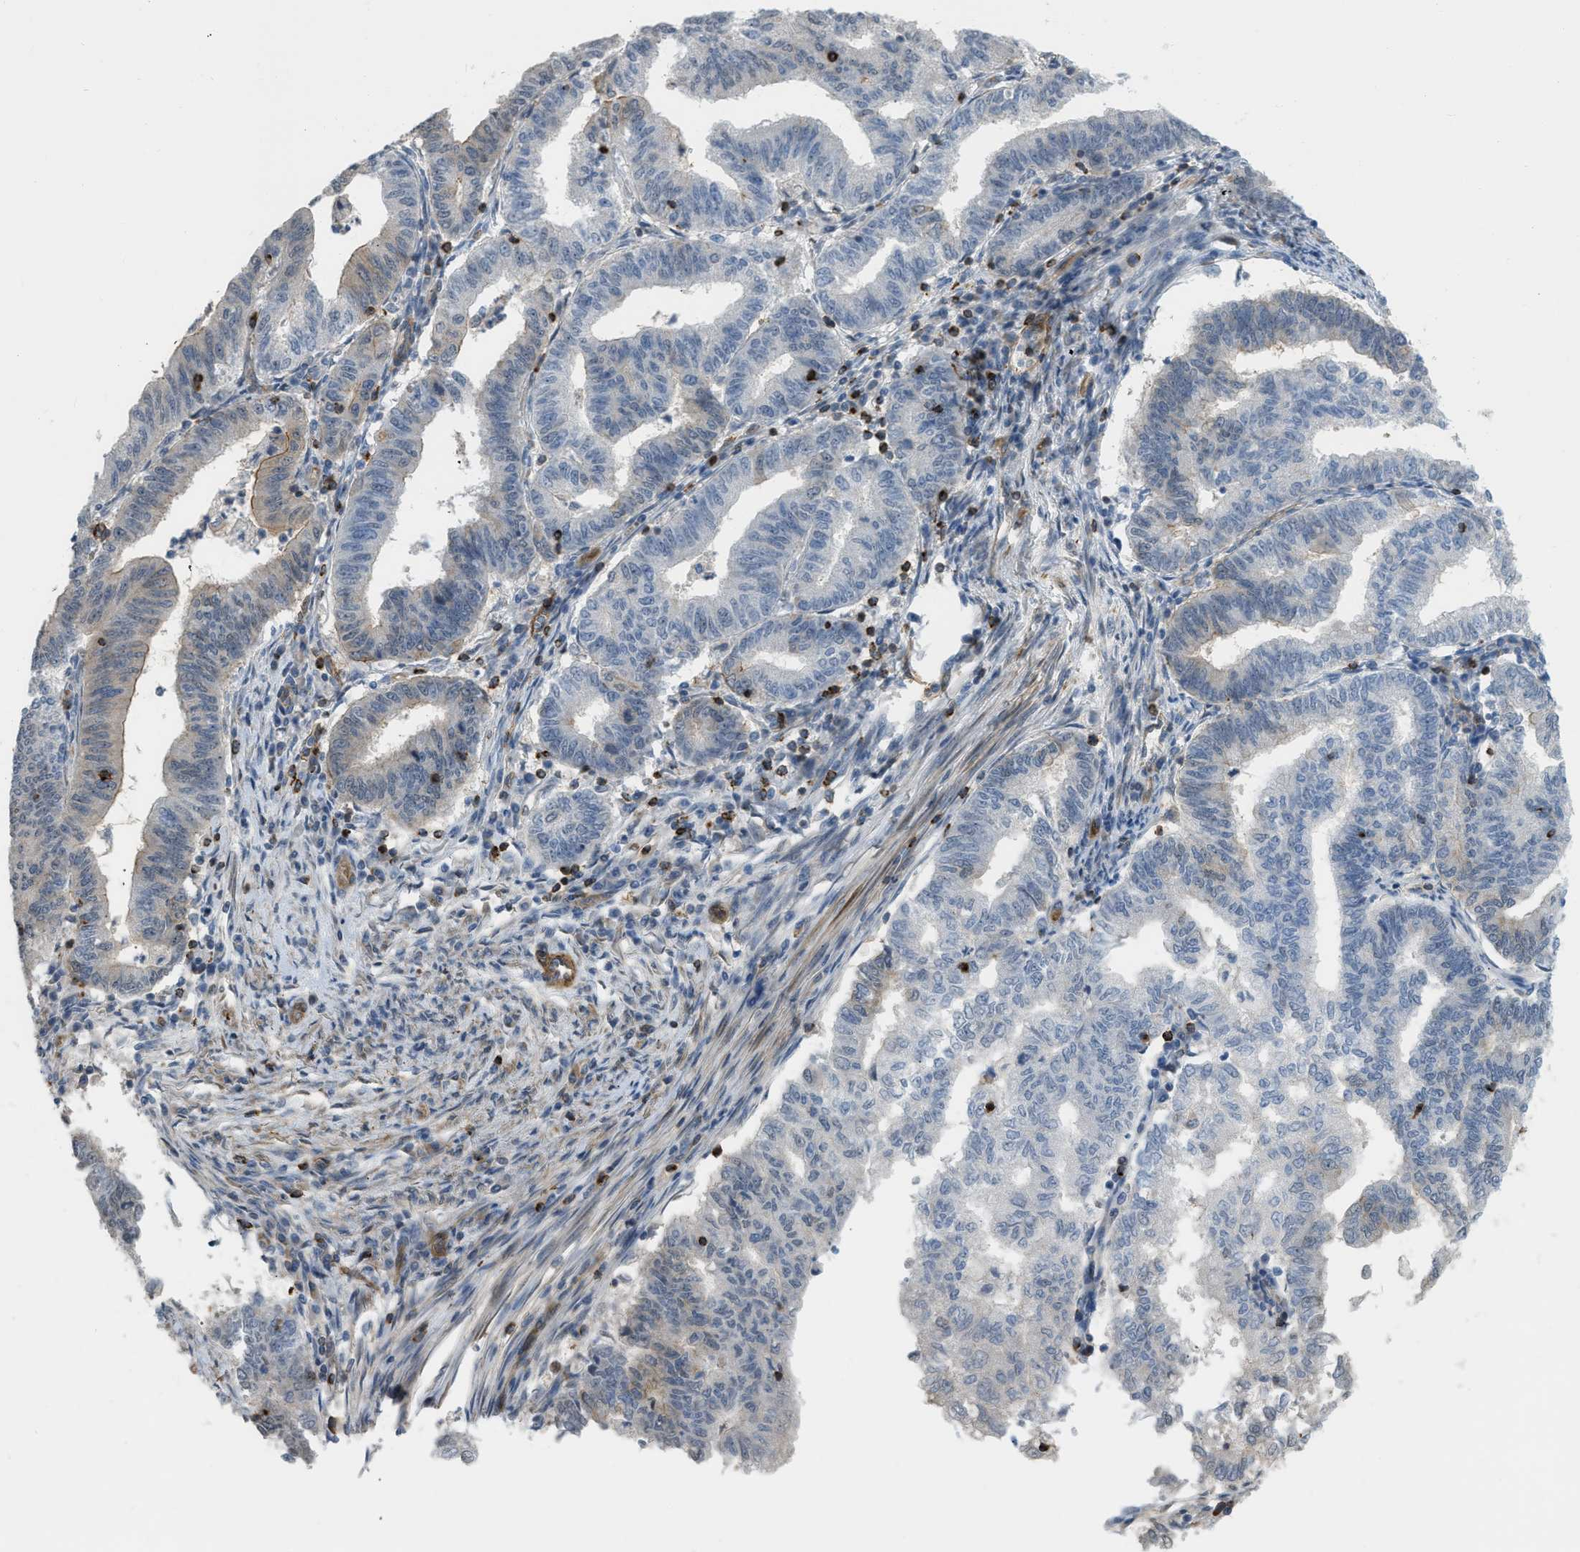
{"staining": {"intensity": "moderate", "quantity": "<25%", "location": "cytoplasmic/membranous"}, "tissue": "endometrial cancer", "cell_type": "Tumor cells", "image_type": "cancer", "snomed": [{"axis": "morphology", "description": "Polyp, NOS"}, {"axis": "morphology", "description": "Adenocarcinoma, NOS"}, {"axis": "morphology", "description": "Adenoma, NOS"}, {"axis": "topography", "description": "Endometrium"}], "caption": "Immunohistochemistry of human endometrial cancer demonstrates low levels of moderate cytoplasmic/membranous staining in about <25% of tumor cells.", "gene": "KIAA1671", "patient": {"sex": "female", "age": 79}}